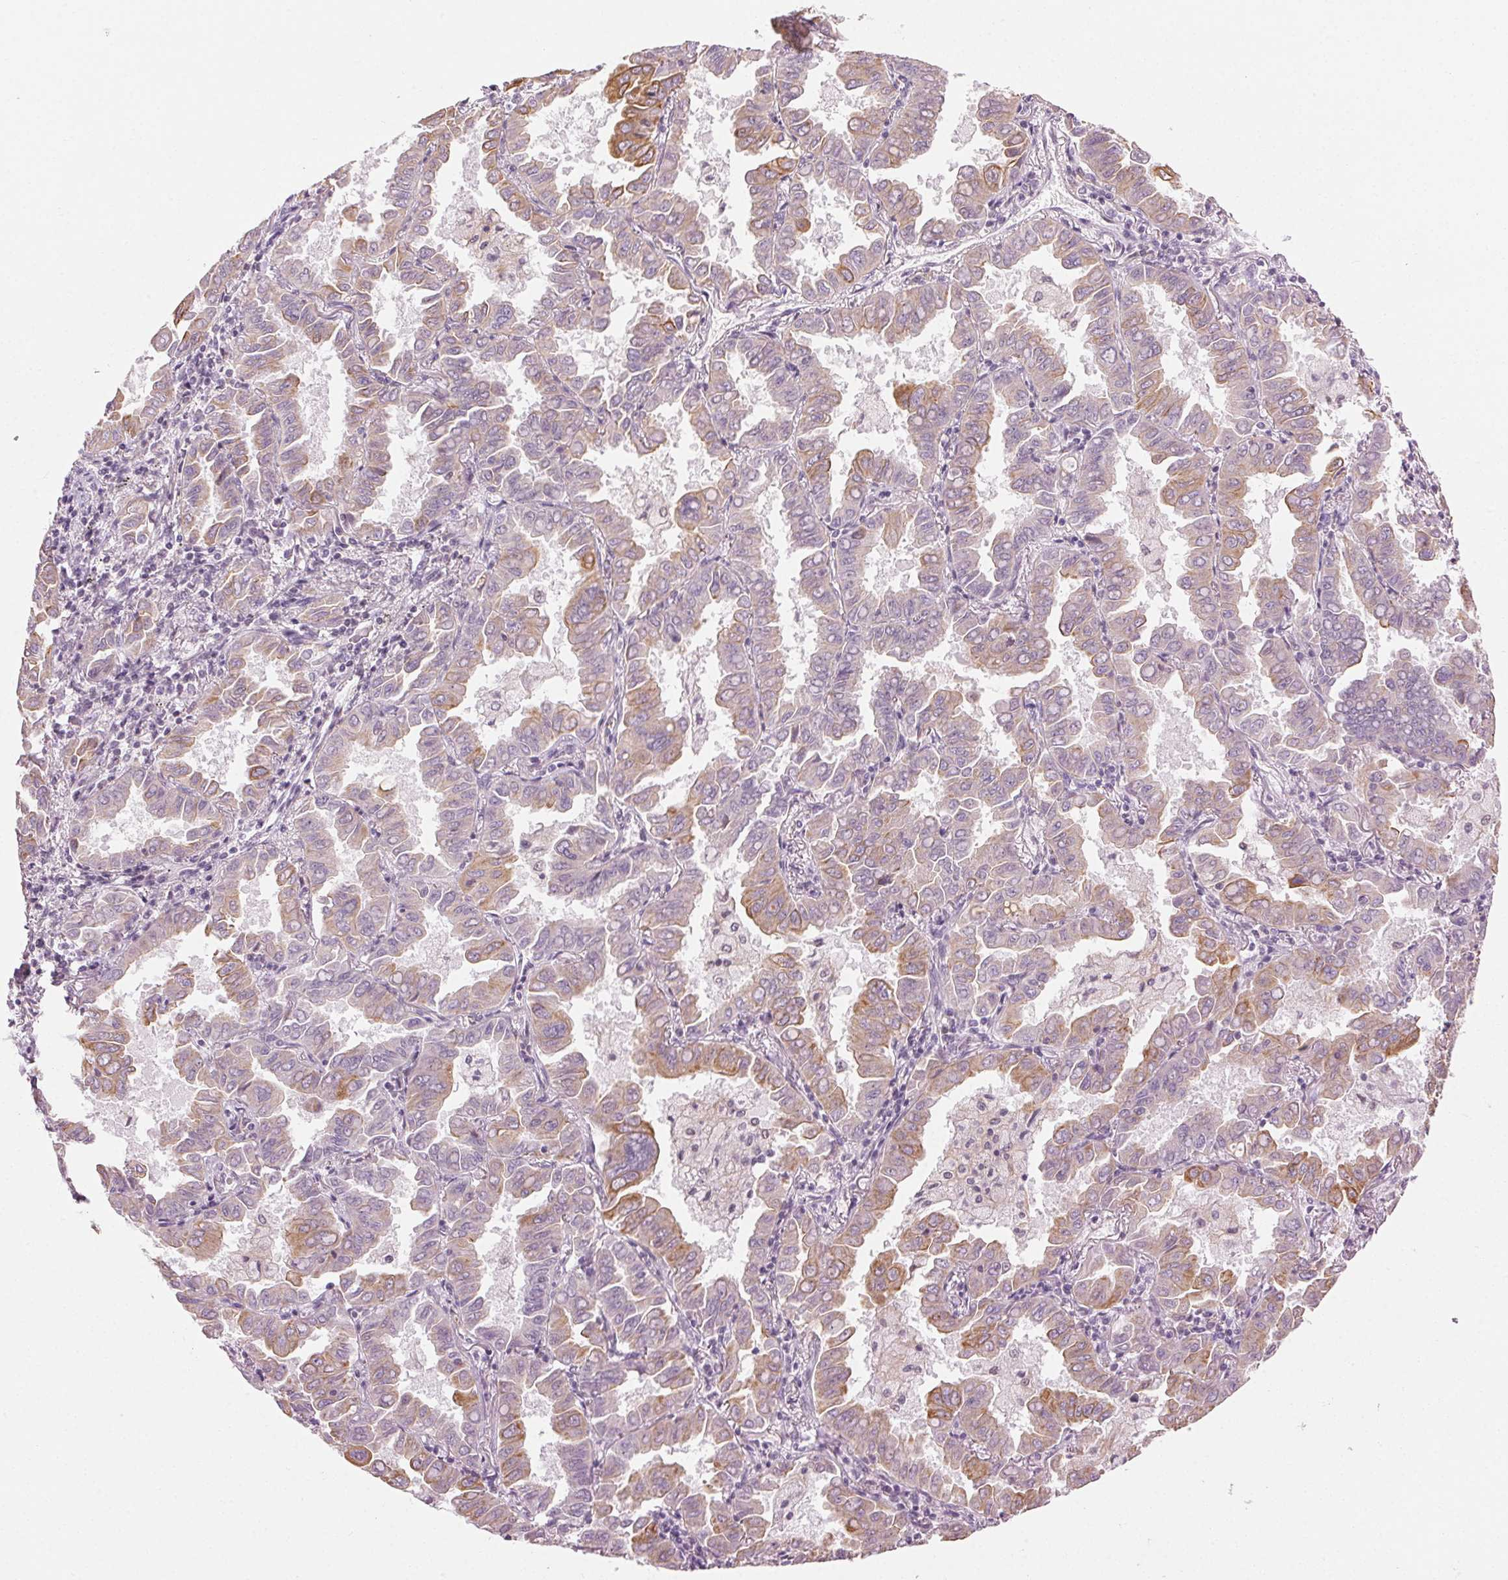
{"staining": {"intensity": "weak", "quantity": "25%-75%", "location": "cytoplasmic/membranous"}, "tissue": "lung cancer", "cell_type": "Tumor cells", "image_type": "cancer", "snomed": [{"axis": "morphology", "description": "Adenocarcinoma, NOS"}, {"axis": "topography", "description": "Lung"}], "caption": "Immunohistochemistry (DAB) staining of human lung cancer (adenocarcinoma) demonstrates weak cytoplasmic/membranous protein staining in about 25%-75% of tumor cells.", "gene": "AIF1L", "patient": {"sex": "male", "age": 64}}